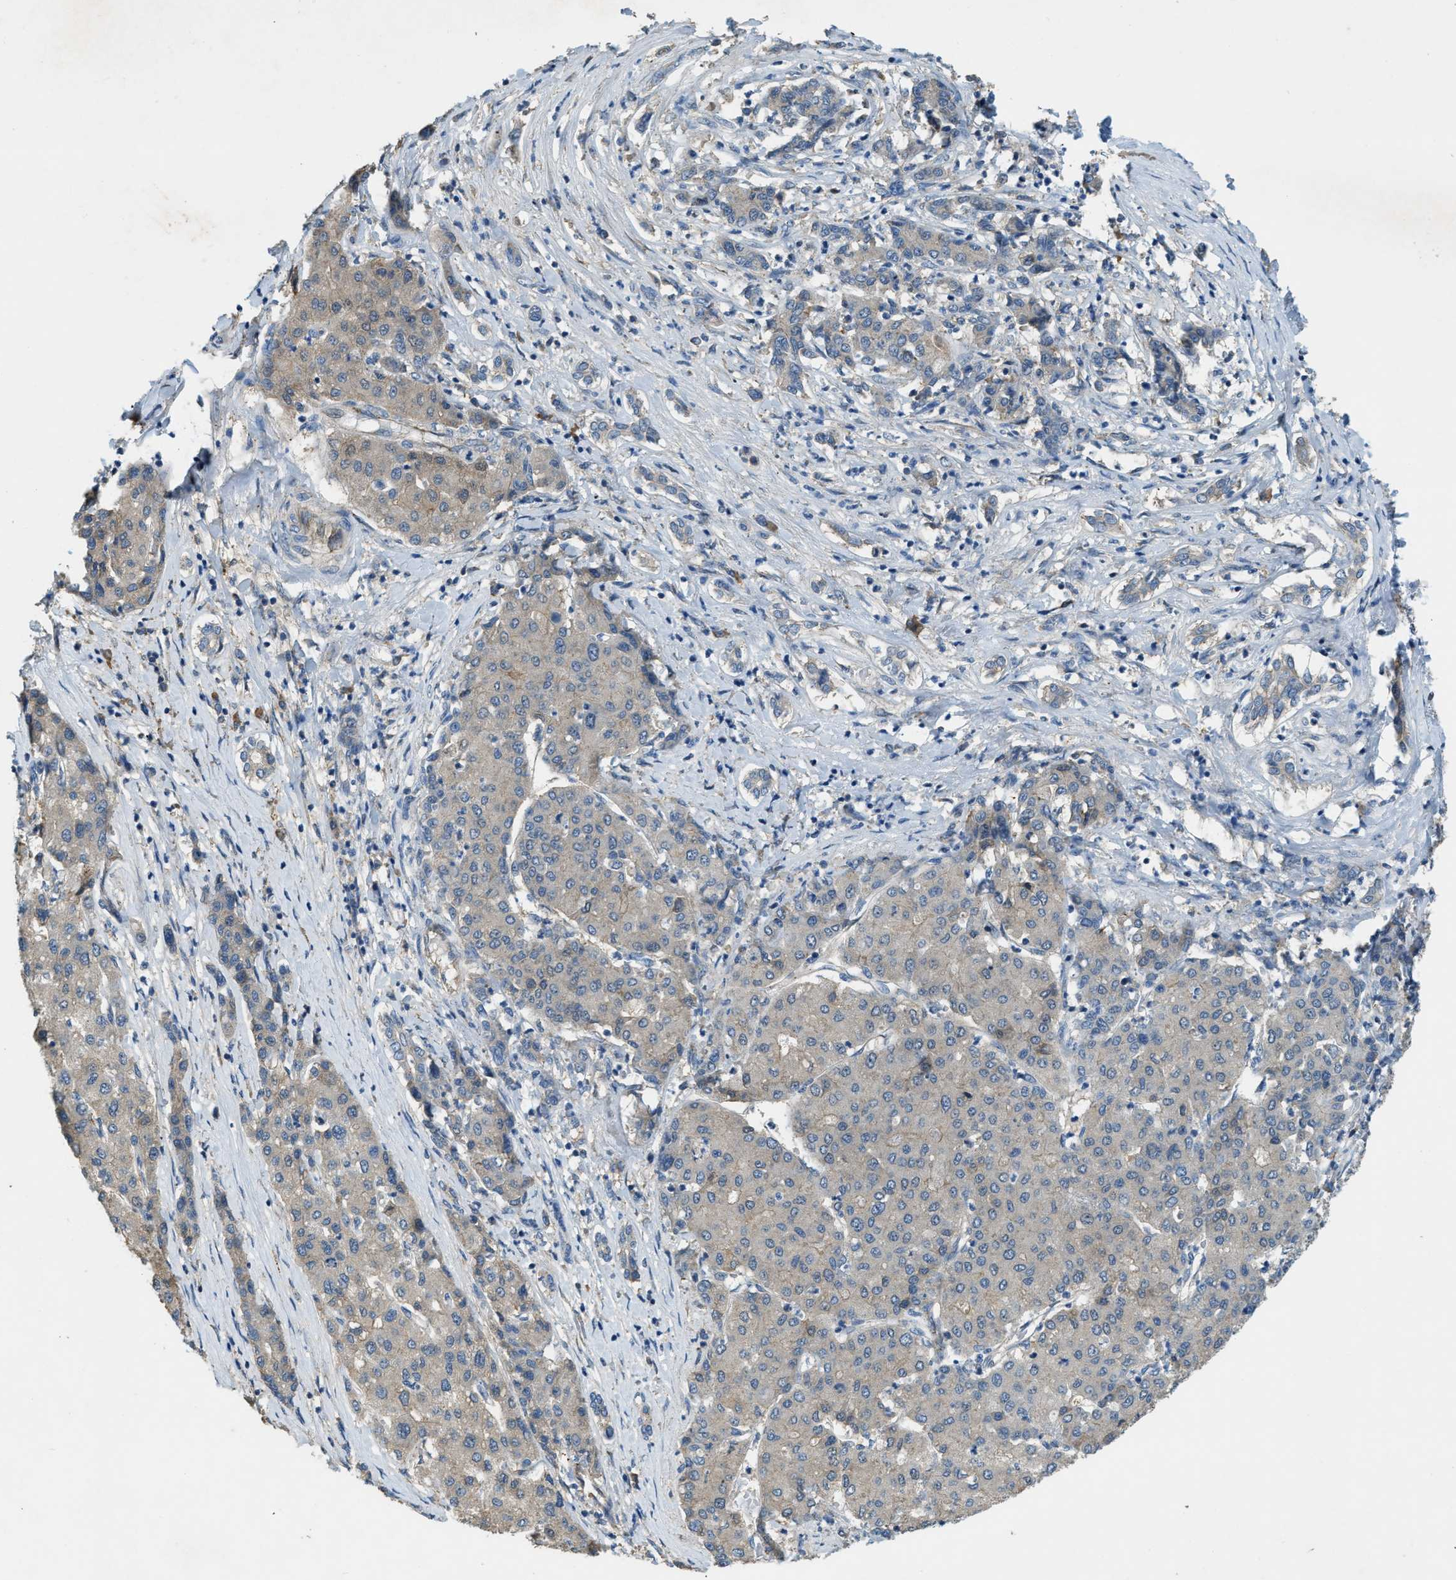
{"staining": {"intensity": "weak", "quantity": ">75%", "location": "cytoplasmic/membranous"}, "tissue": "liver cancer", "cell_type": "Tumor cells", "image_type": "cancer", "snomed": [{"axis": "morphology", "description": "Carcinoma, Hepatocellular, NOS"}, {"axis": "topography", "description": "Liver"}], "caption": "This is a photomicrograph of IHC staining of liver cancer (hepatocellular carcinoma), which shows weak positivity in the cytoplasmic/membranous of tumor cells.", "gene": "CFLAR", "patient": {"sex": "male", "age": 65}}